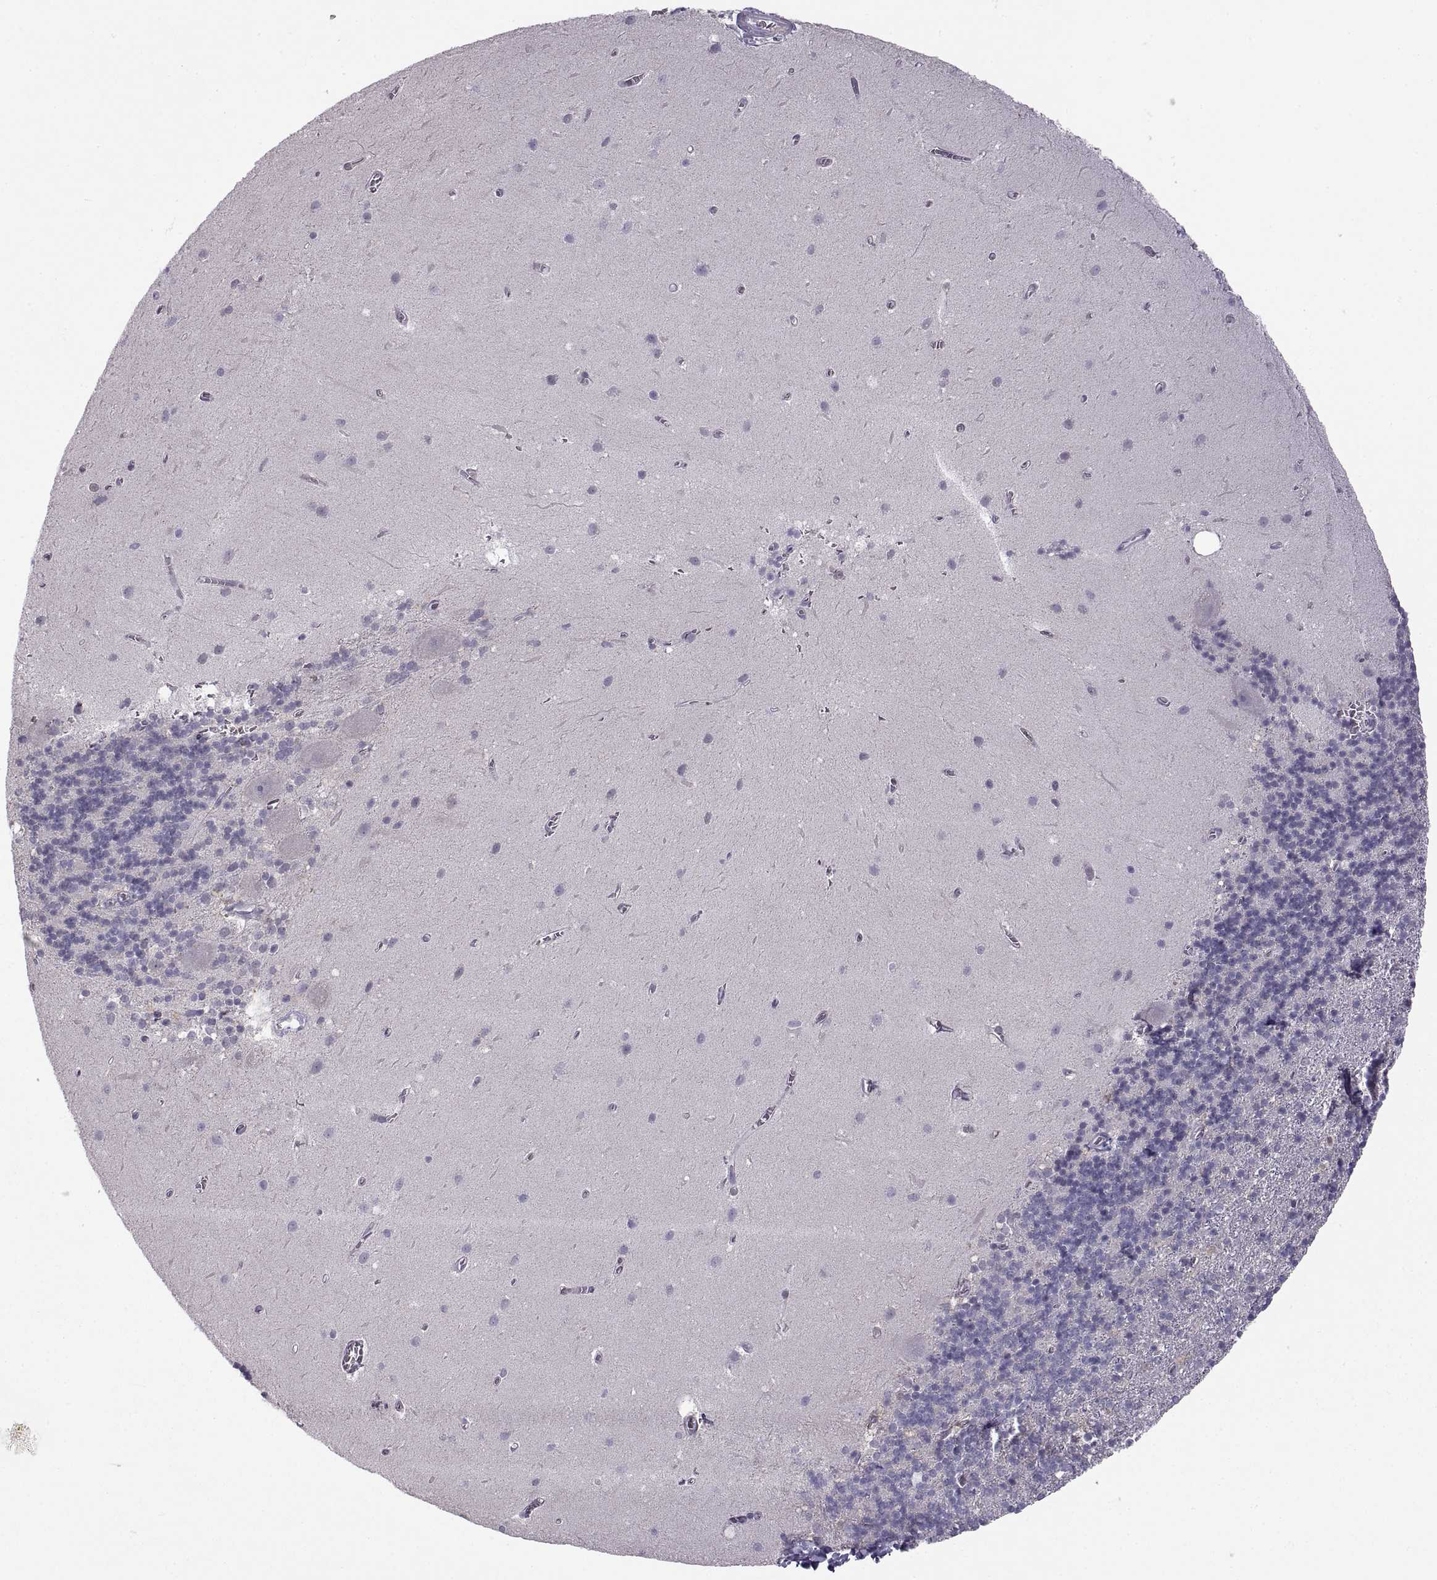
{"staining": {"intensity": "negative", "quantity": "none", "location": "none"}, "tissue": "cerebellum", "cell_type": "Cells in granular layer", "image_type": "normal", "snomed": [{"axis": "morphology", "description": "Normal tissue, NOS"}, {"axis": "topography", "description": "Cerebellum"}], "caption": "This is a photomicrograph of IHC staining of normal cerebellum, which shows no staining in cells in granular layer.", "gene": "EZR", "patient": {"sex": "male", "age": 70}}